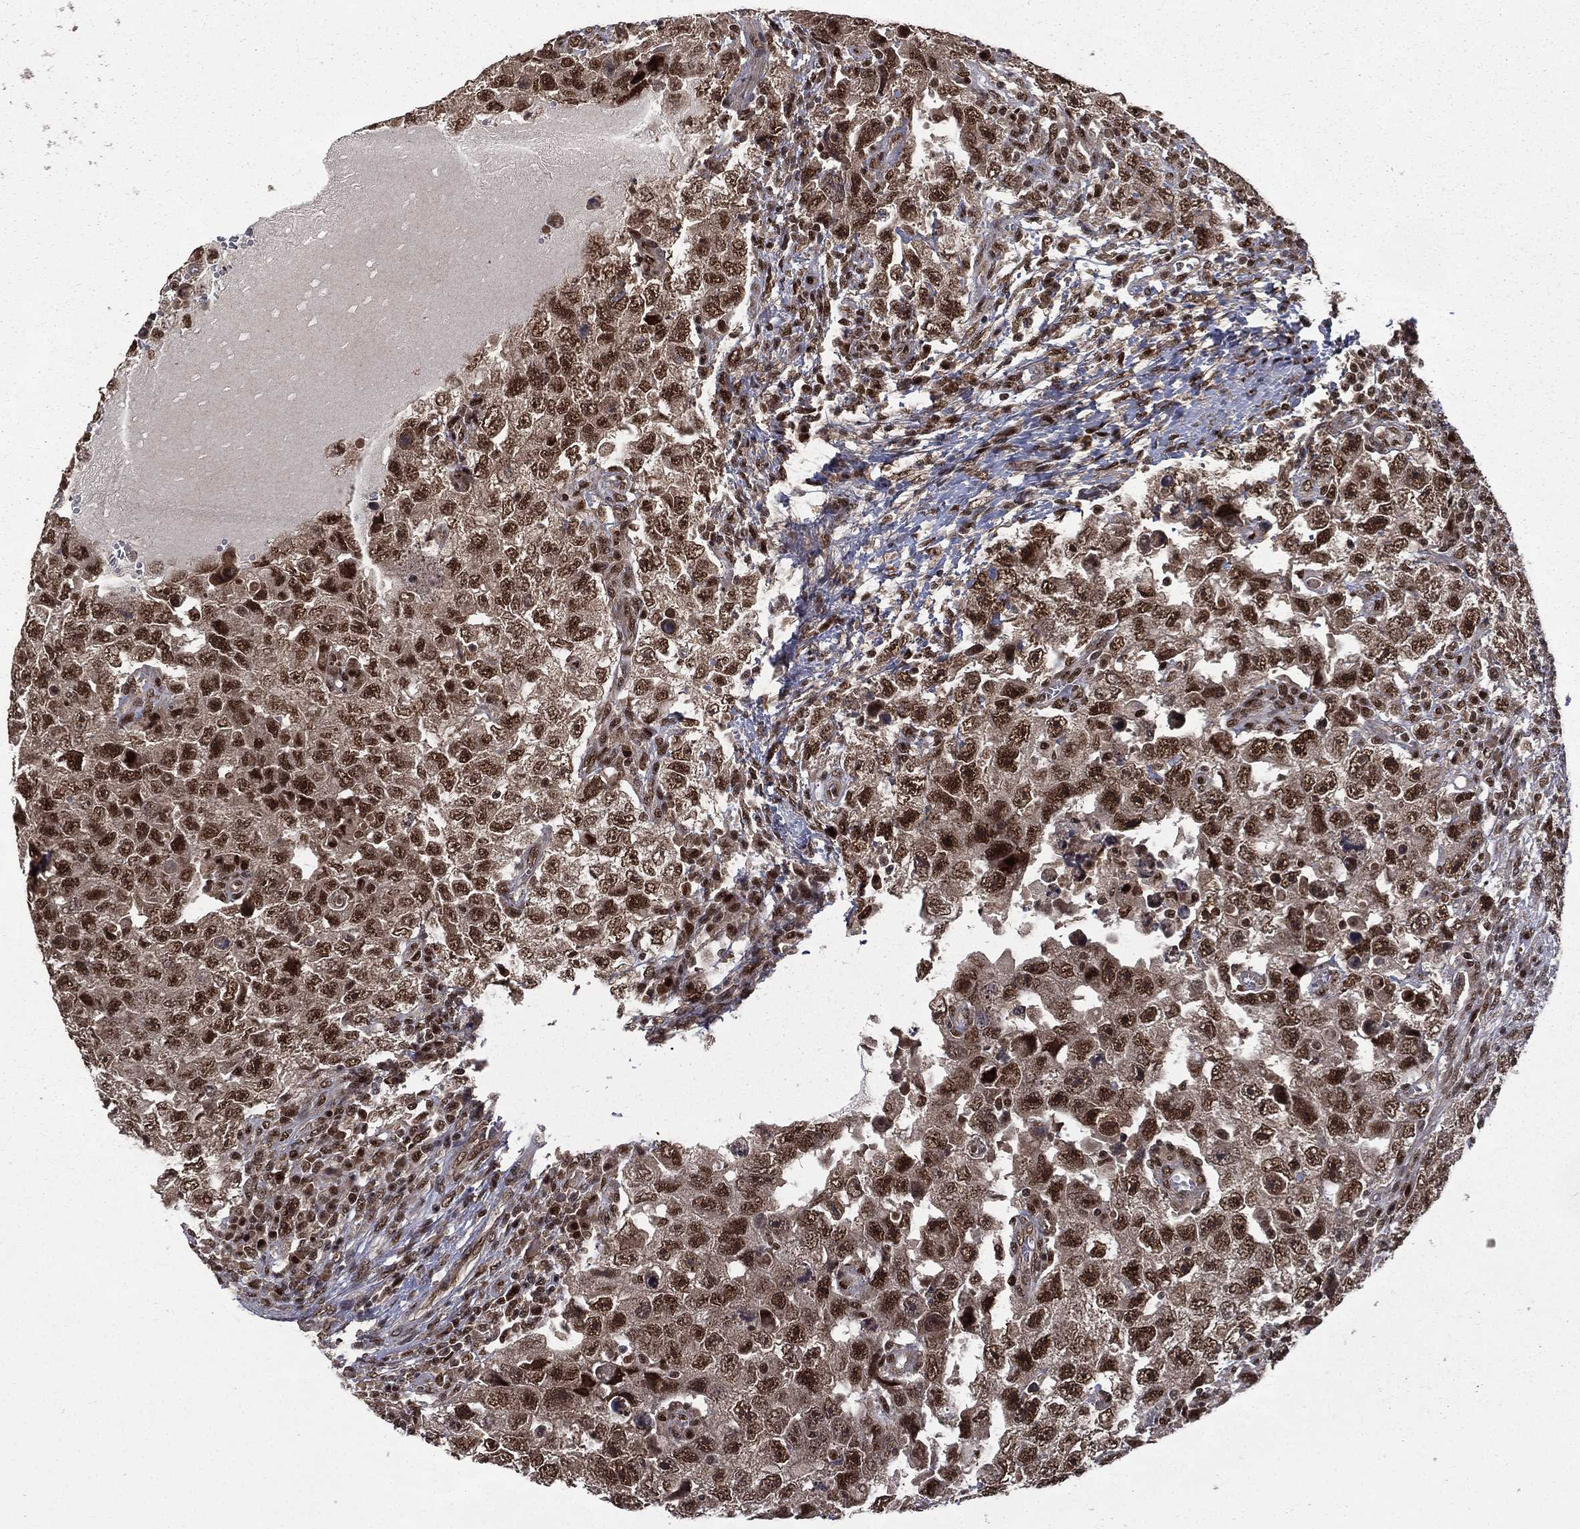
{"staining": {"intensity": "strong", "quantity": "25%-75%", "location": "nuclear"}, "tissue": "testis cancer", "cell_type": "Tumor cells", "image_type": "cancer", "snomed": [{"axis": "morphology", "description": "Carcinoma, Embryonal, NOS"}, {"axis": "topography", "description": "Testis"}], "caption": "The immunohistochemical stain labels strong nuclear positivity in tumor cells of testis embryonal carcinoma tissue. Immunohistochemistry stains the protein of interest in brown and the nuclei are stained blue.", "gene": "JMJD6", "patient": {"sex": "male", "age": 26}}